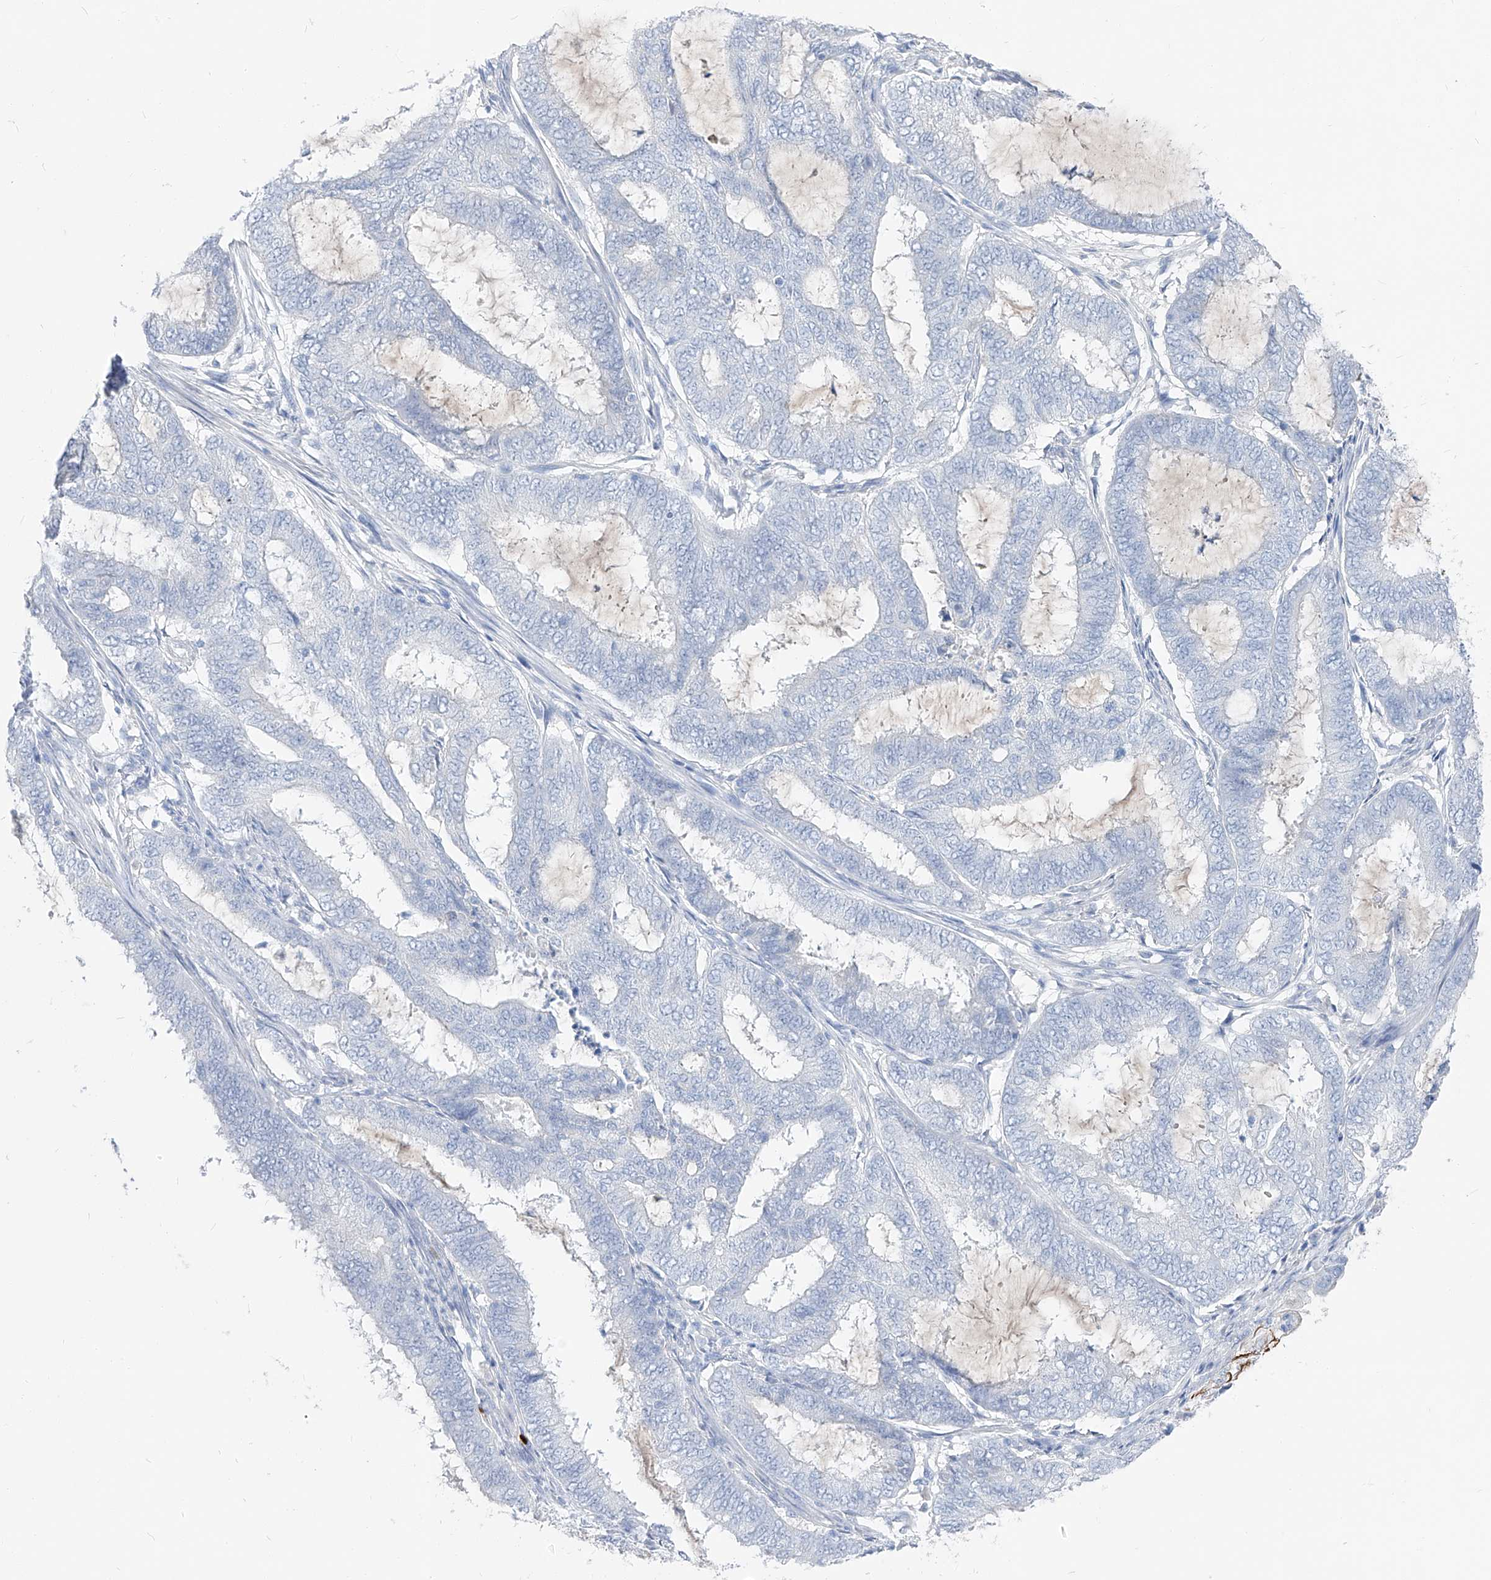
{"staining": {"intensity": "negative", "quantity": "none", "location": "none"}, "tissue": "endometrial cancer", "cell_type": "Tumor cells", "image_type": "cancer", "snomed": [{"axis": "morphology", "description": "Adenocarcinoma, NOS"}, {"axis": "topography", "description": "Endometrium"}], "caption": "This photomicrograph is of endometrial cancer (adenocarcinoma) stained with immunohistochemistry (IHC) to label a protein in brown with the nuclei are counter-stained blue. There is no staining in tumor cells. The staining is performed using DAB brown chromogen with nuclei counter-stained in using hematoxylin.", "gene": "FRS3", "patient": {"sex": "female", "age": 51}}